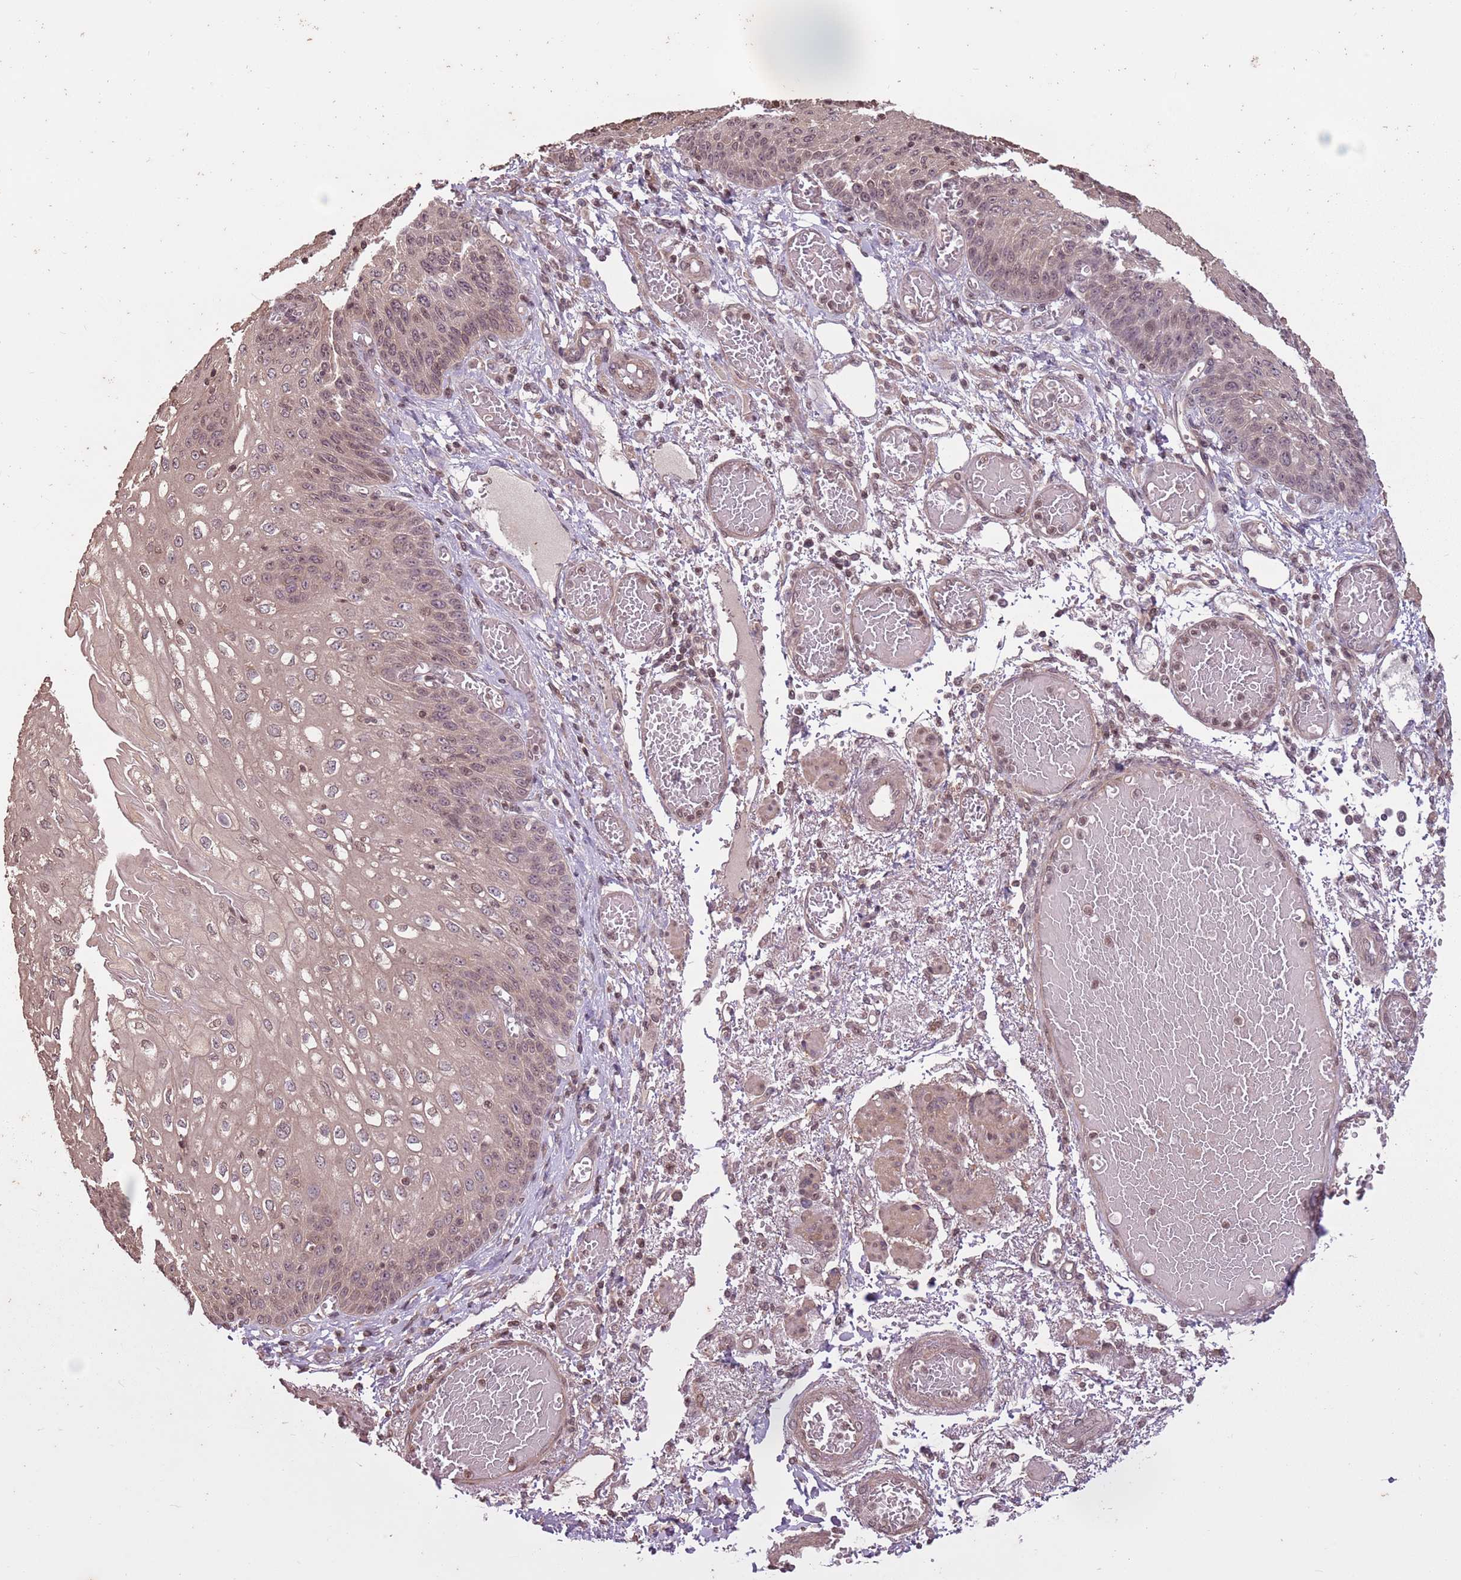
{"staining": {"intensity": "weak", "quantity": "25%-75%", "location": "cytoplasmic/membranous,nuclear"}, "tissue": "esophagus", "cell_type": "Squamous epithelial cells", "image_type": "normal", "snomed": [{"axis": "morphology", "description": "Normal tissue, NOS"}, {"axis": "topography", "description": "Esophagus"}], "caption": "Unremarkable esophagus demonstrates weak cytoplasmic/membranous,nuclear staining in approximately 25%-75% of squamous epithelial cells, visualized by immunohistochemistry.", "gene": "CAPN9", "patient": {"sex": "male", "age": 81}}